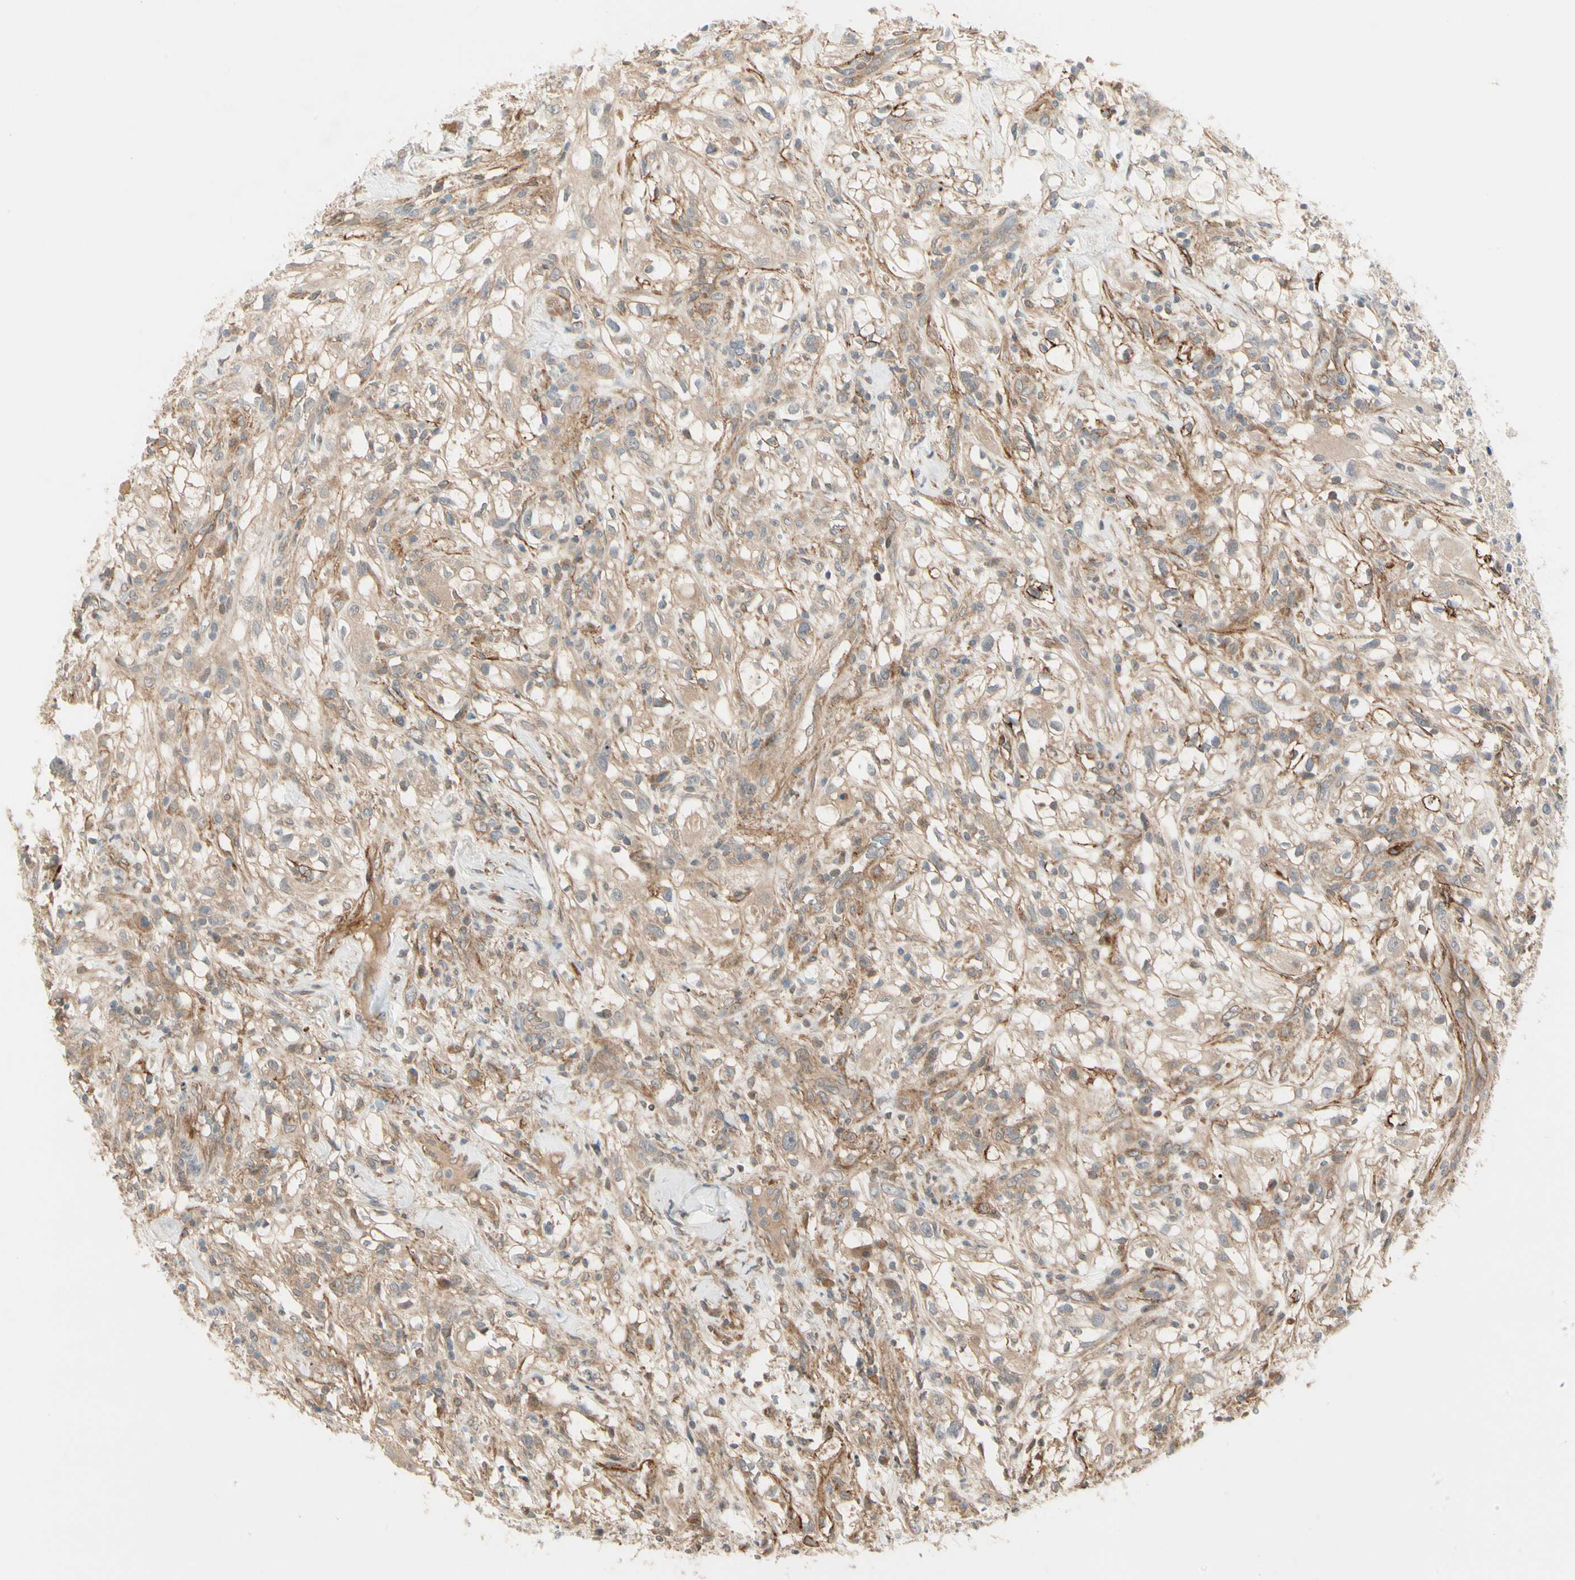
{"staining": {"intensity": "moderate", "quantity": ">75%", "location": "cytoplasmic/membranous"}, "tissue": "renal cancer", "cell_type": "Tumor cells", "image_type": "cancer", "snomed": [{"axis": "morphology", "description": "Adenocarcinoma, NOS"}, {"axis": "topography", "description": "Kidney"}], "caption": "Immunohistochemical staining of renal cancer (adenocarcinoma) shows medium levels of moderate cytoplasmic/membranous positivity in approximately >75% of tumor cells.", "gene": "F2R", "patient": {"sex": "female", "age": 60}}